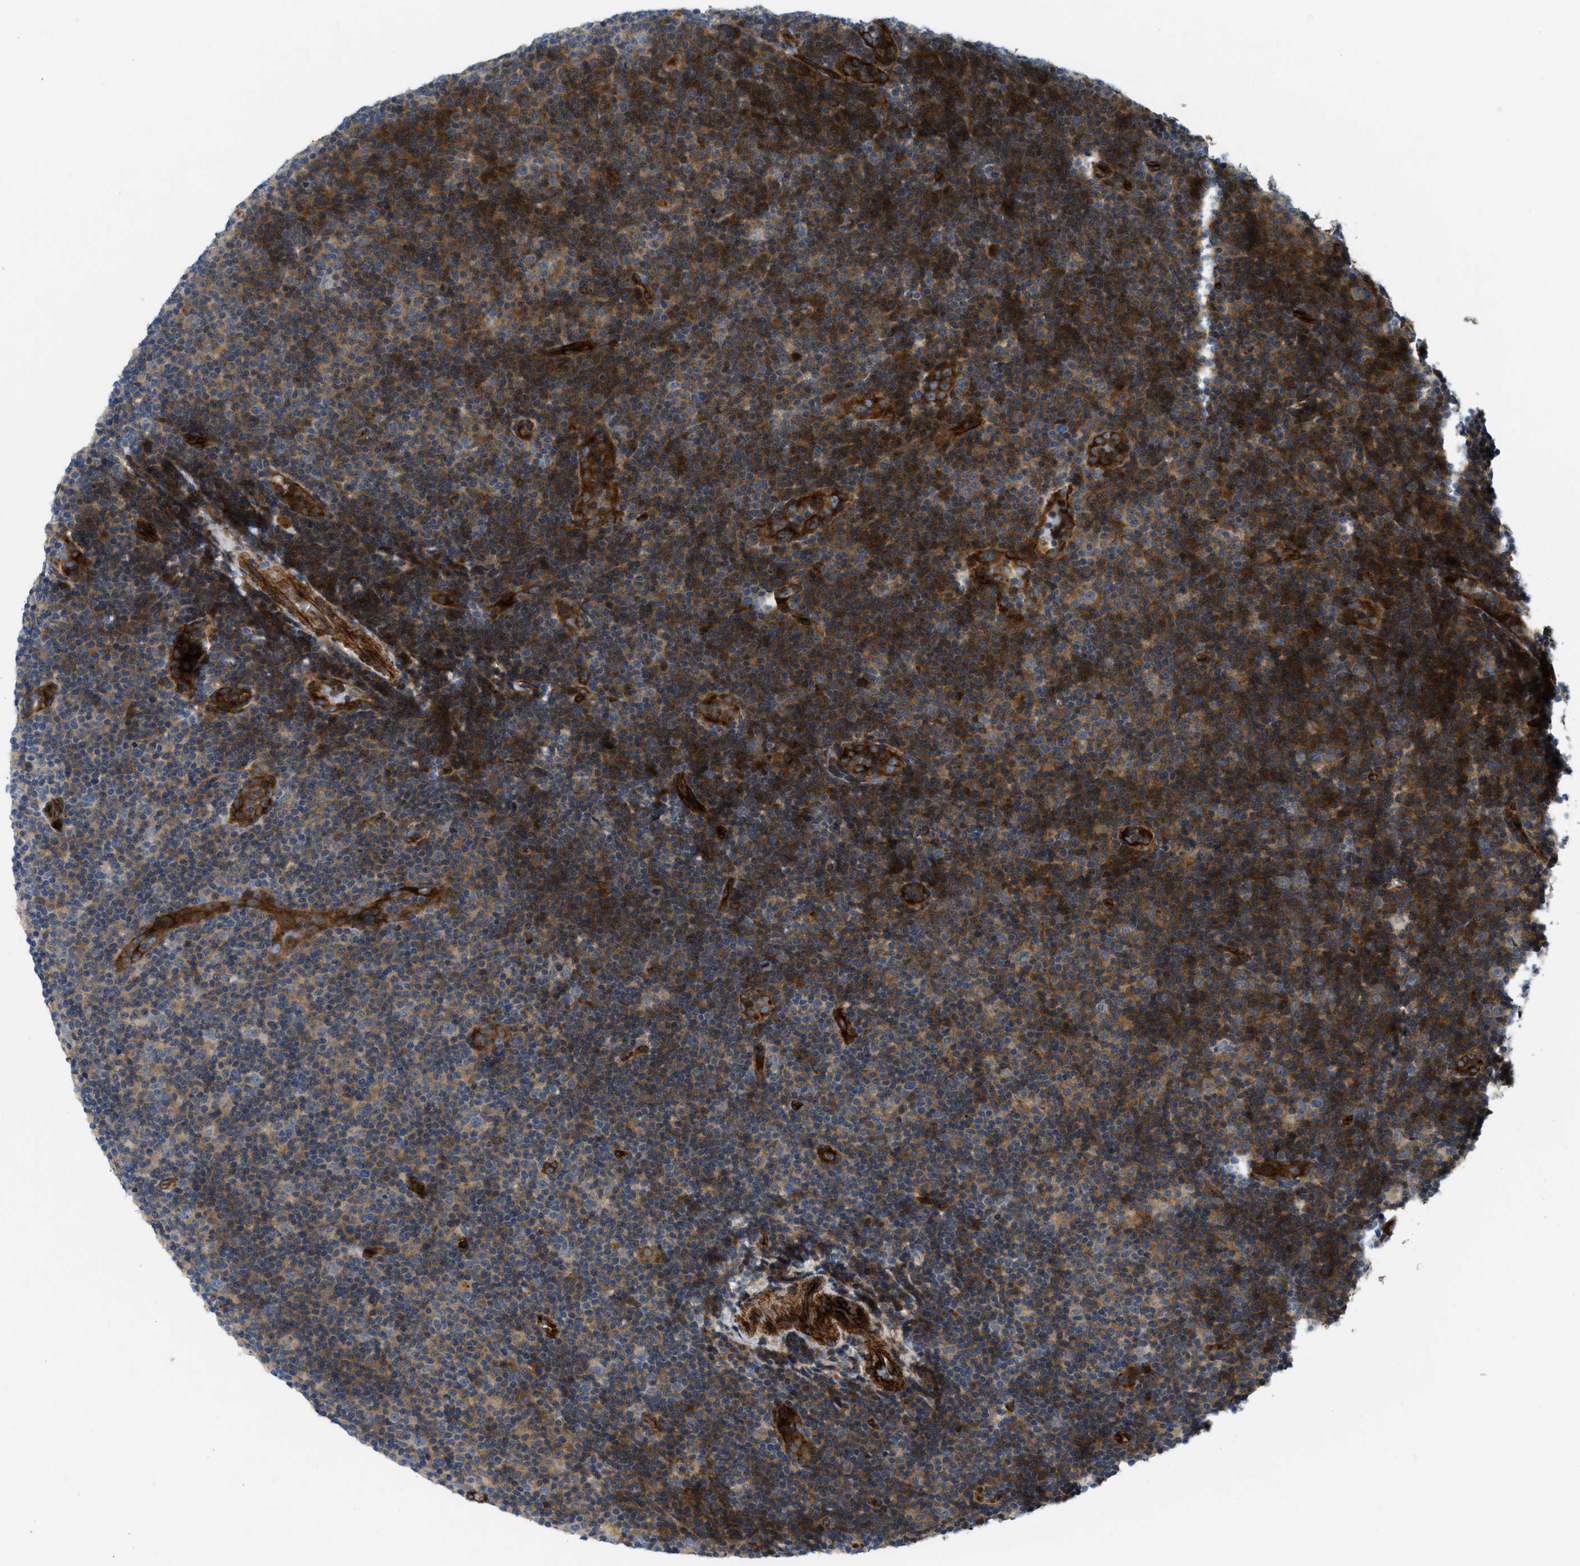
{"staining": {"intensity": "weak", "quantity": "25%-75%", "location": "cytoplasmic/membranous"}, "tissue": "lymphoma", "cell_type": "Tumor cells", "image_type": "cancer", "snomed": [{"axis": "morphology", "description": "Malignant lymphoma, non-Hodgkin's type, Low grade"}, {"axis": "topography", "description": "Lymph node"}], "caption": "Protein staining of lymphoma tissue exhibits weak cytoplasmic/membranous expression in about 25%-75% of tumor cells.", "gene": "NYNRIN", "patient": {"sex": "male", "age": 83}}